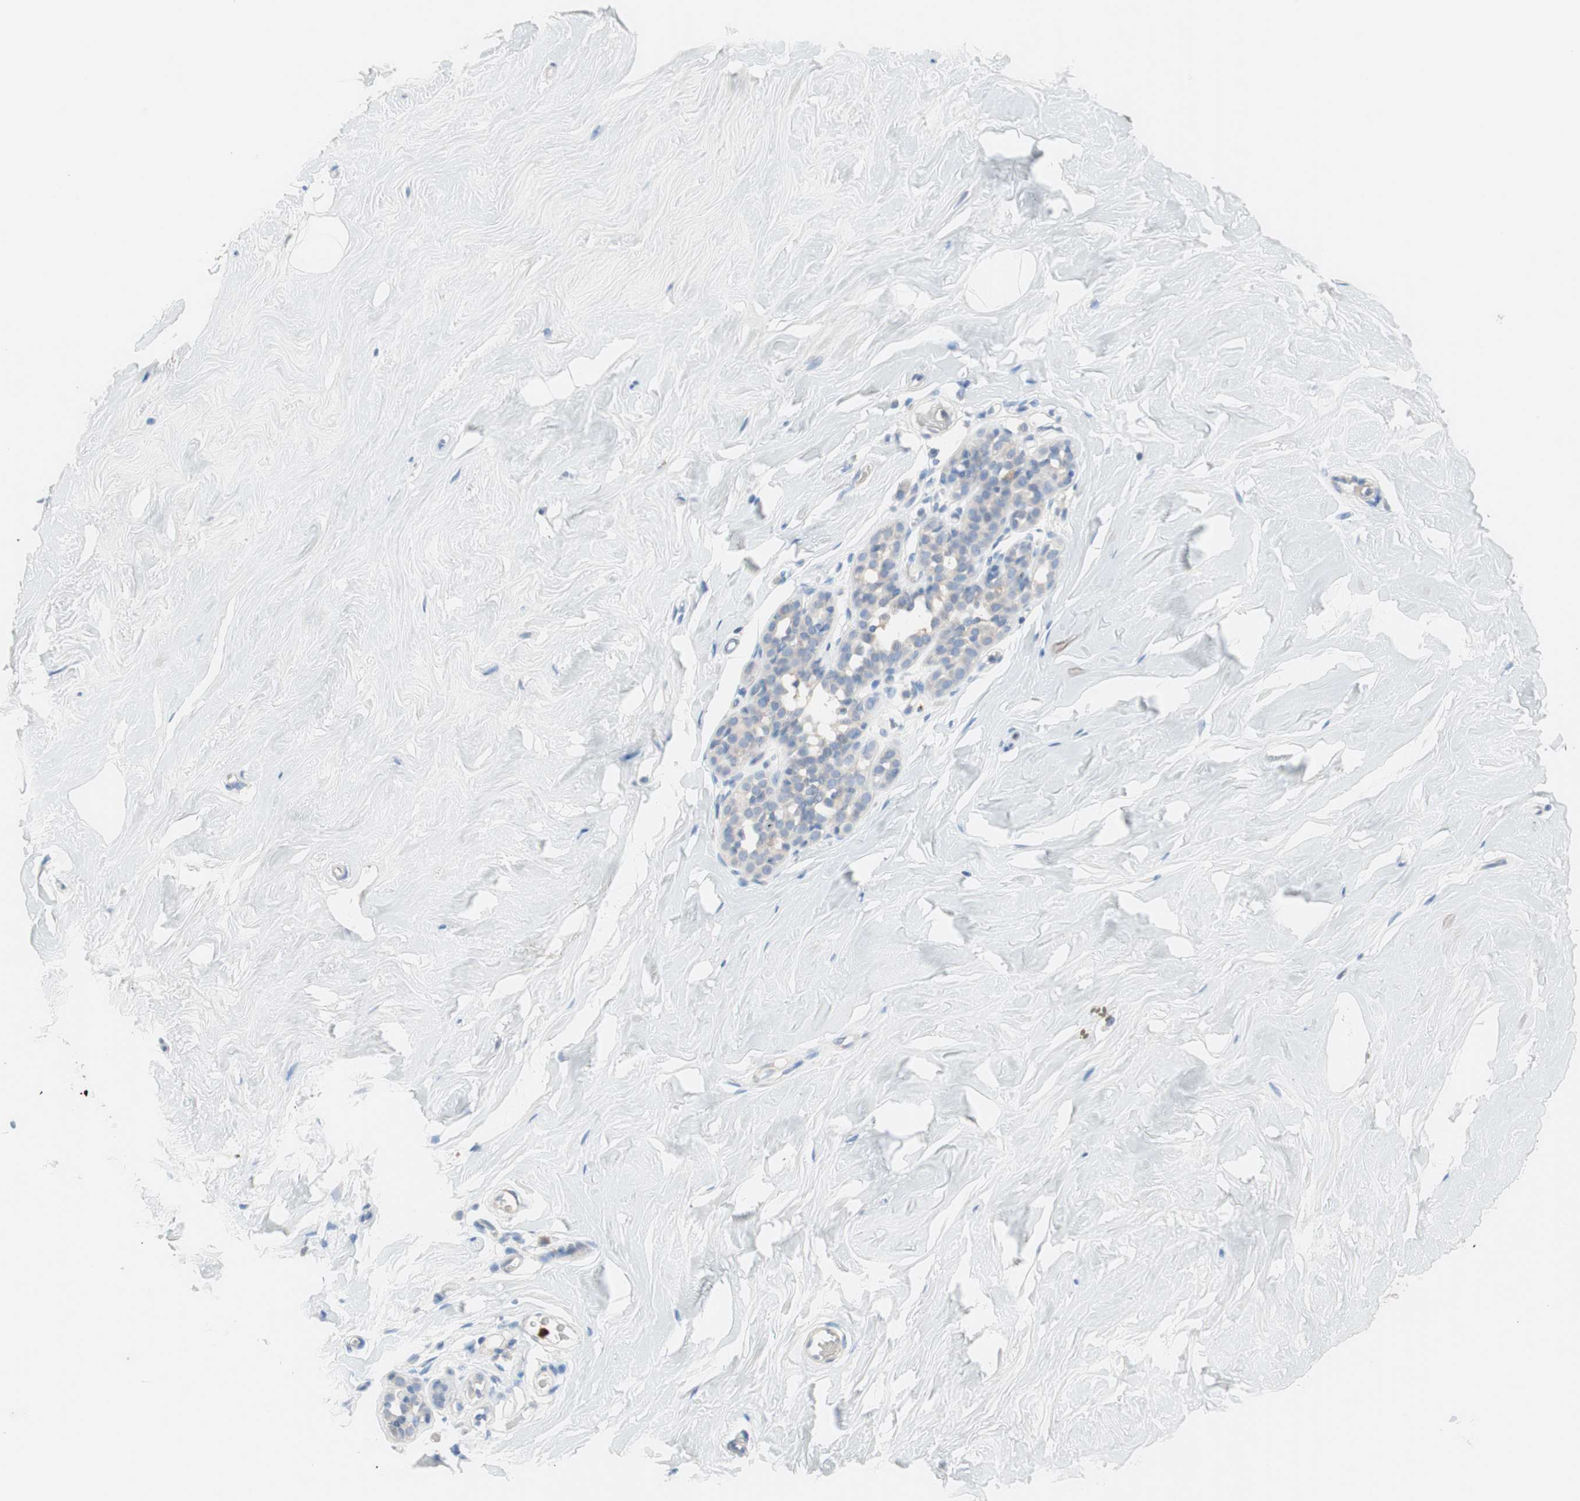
{"staining": {"intensity": "negative", "quantity": "none", "location": "none"}, "tissue": "breast", "cell_type": "Adipocytes", "image_type": "normal", "snomed": [{"axis": "morphology", "description": "Normal tissue, NOS"}, {"axis": "topography", "description": "Breast"}], "caption": "DAB (3,3'-diaminobenzidine) immunohistochemical staining of normal human breast displays no significant positivity in adipocytes.", "gene": "CLEC4D", "patient": {"sex": "female", "age": 75}}